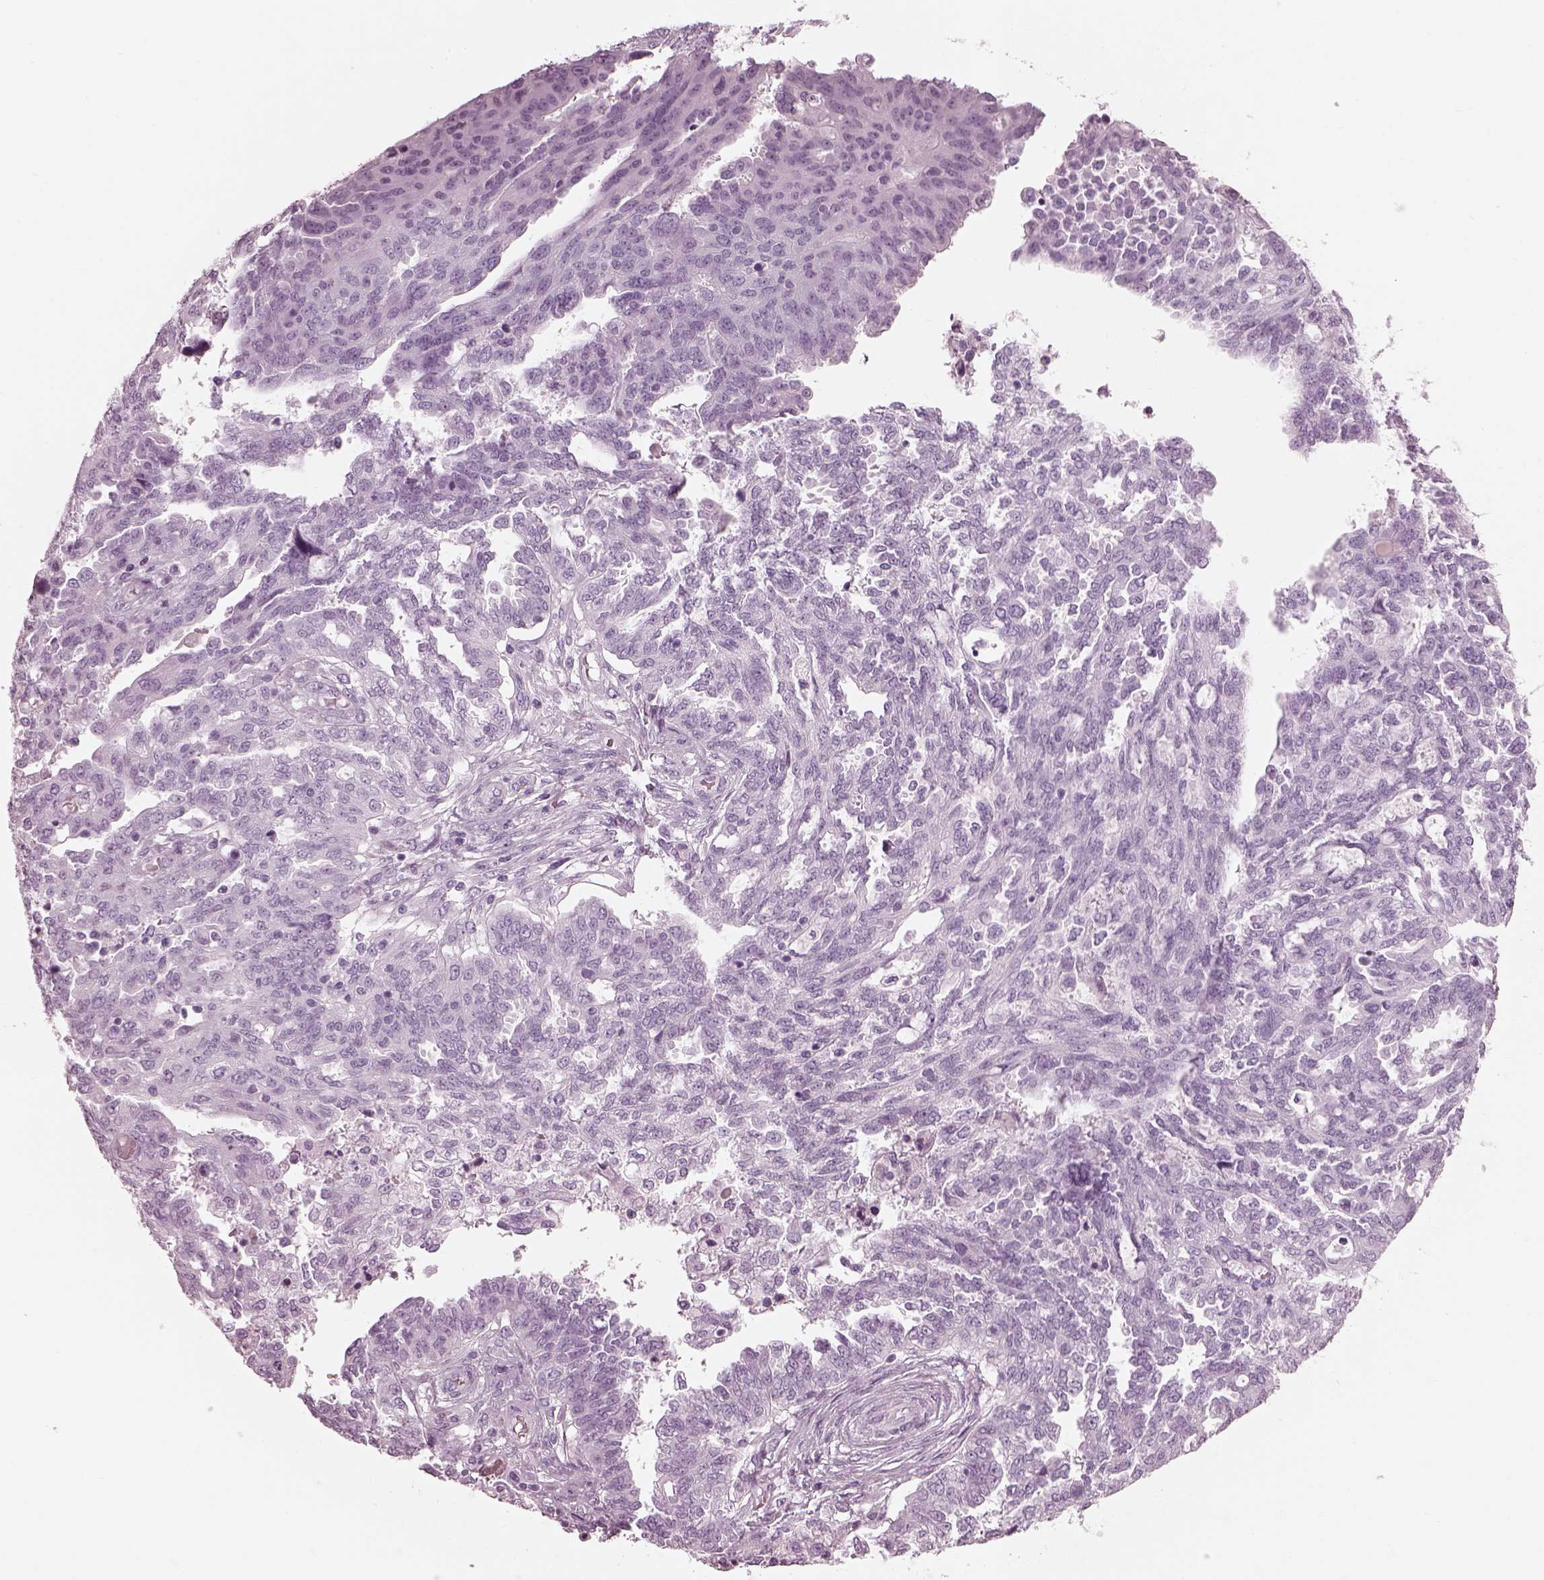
{"staining": {"intensity": "negative", "quantity": "none", "location": "none"}, "tissue": "ovarian cancer", "cell_type": "Tumor cells", "image_type": "cancer", "snomed": [{"axis": "morphology", "description": "Cystadenocarcinoma, serous, NOS"}, {"axis": "topography", "description": "Ovary"}], "caption": "Tumor cells are negative for protein expression in human ovarian cancer.", "gene": "TCHHL1", "patient": {"sex": "female", "age": 67}}